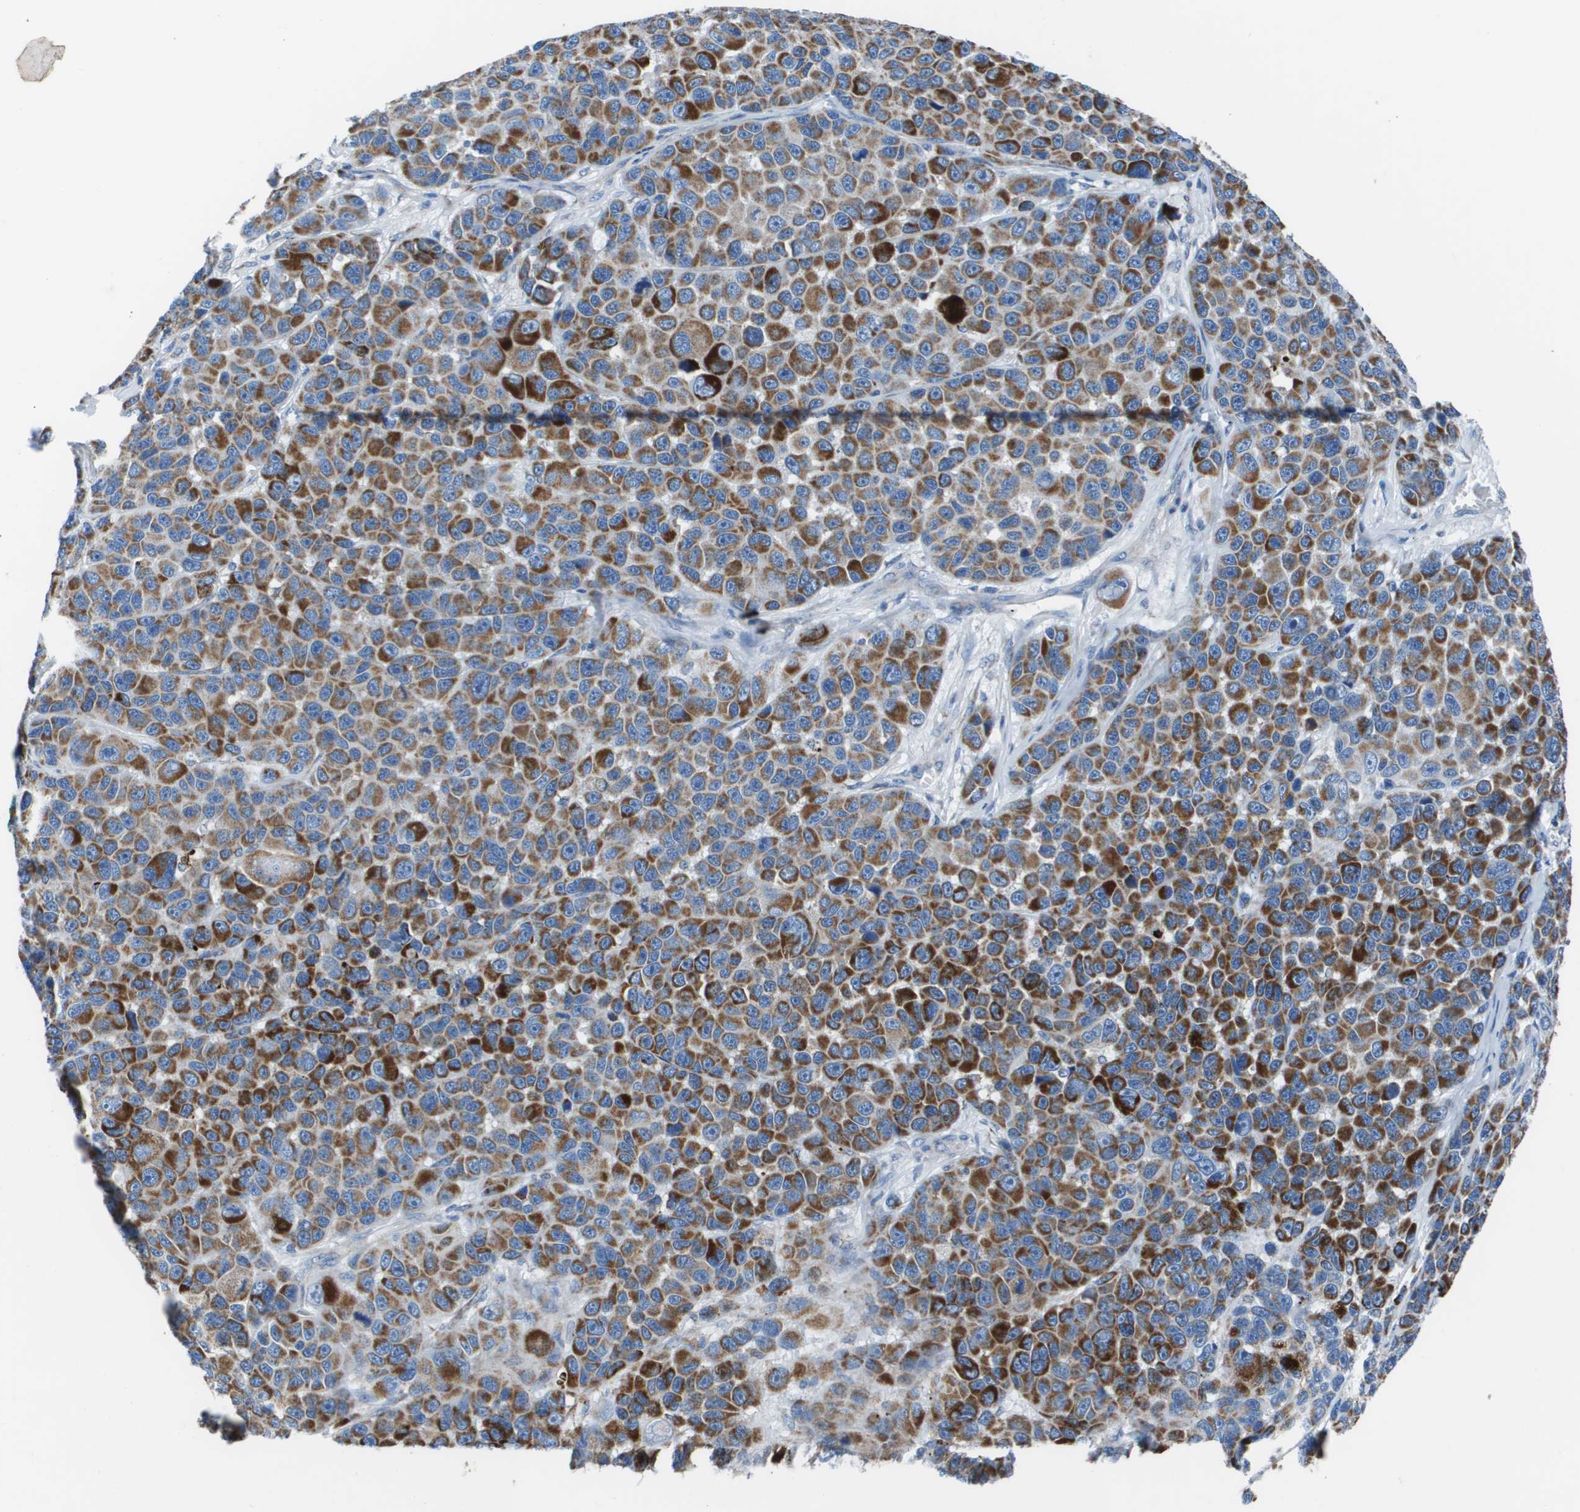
{"staining": {"intensity": "weak", "quantity": ">75%", "location": "cytoplasmic/membranous"}, "tissue": "melanoma", "cell_type": "Tumor cells", "image_type": "cancer", "snomed": [{"axis": "morphology", "description": "Malignant melanoma, NOS"}, {"axis": "topography", "description": "Skin"}], "caption": "Melanoma stained with DAB IHC reveals low levels of weak cytoplasmic/membranous expression in about >75% of tumor cells.", "gene": "ZDHHC3", "patient": {"sex": "male", "age": 53}}